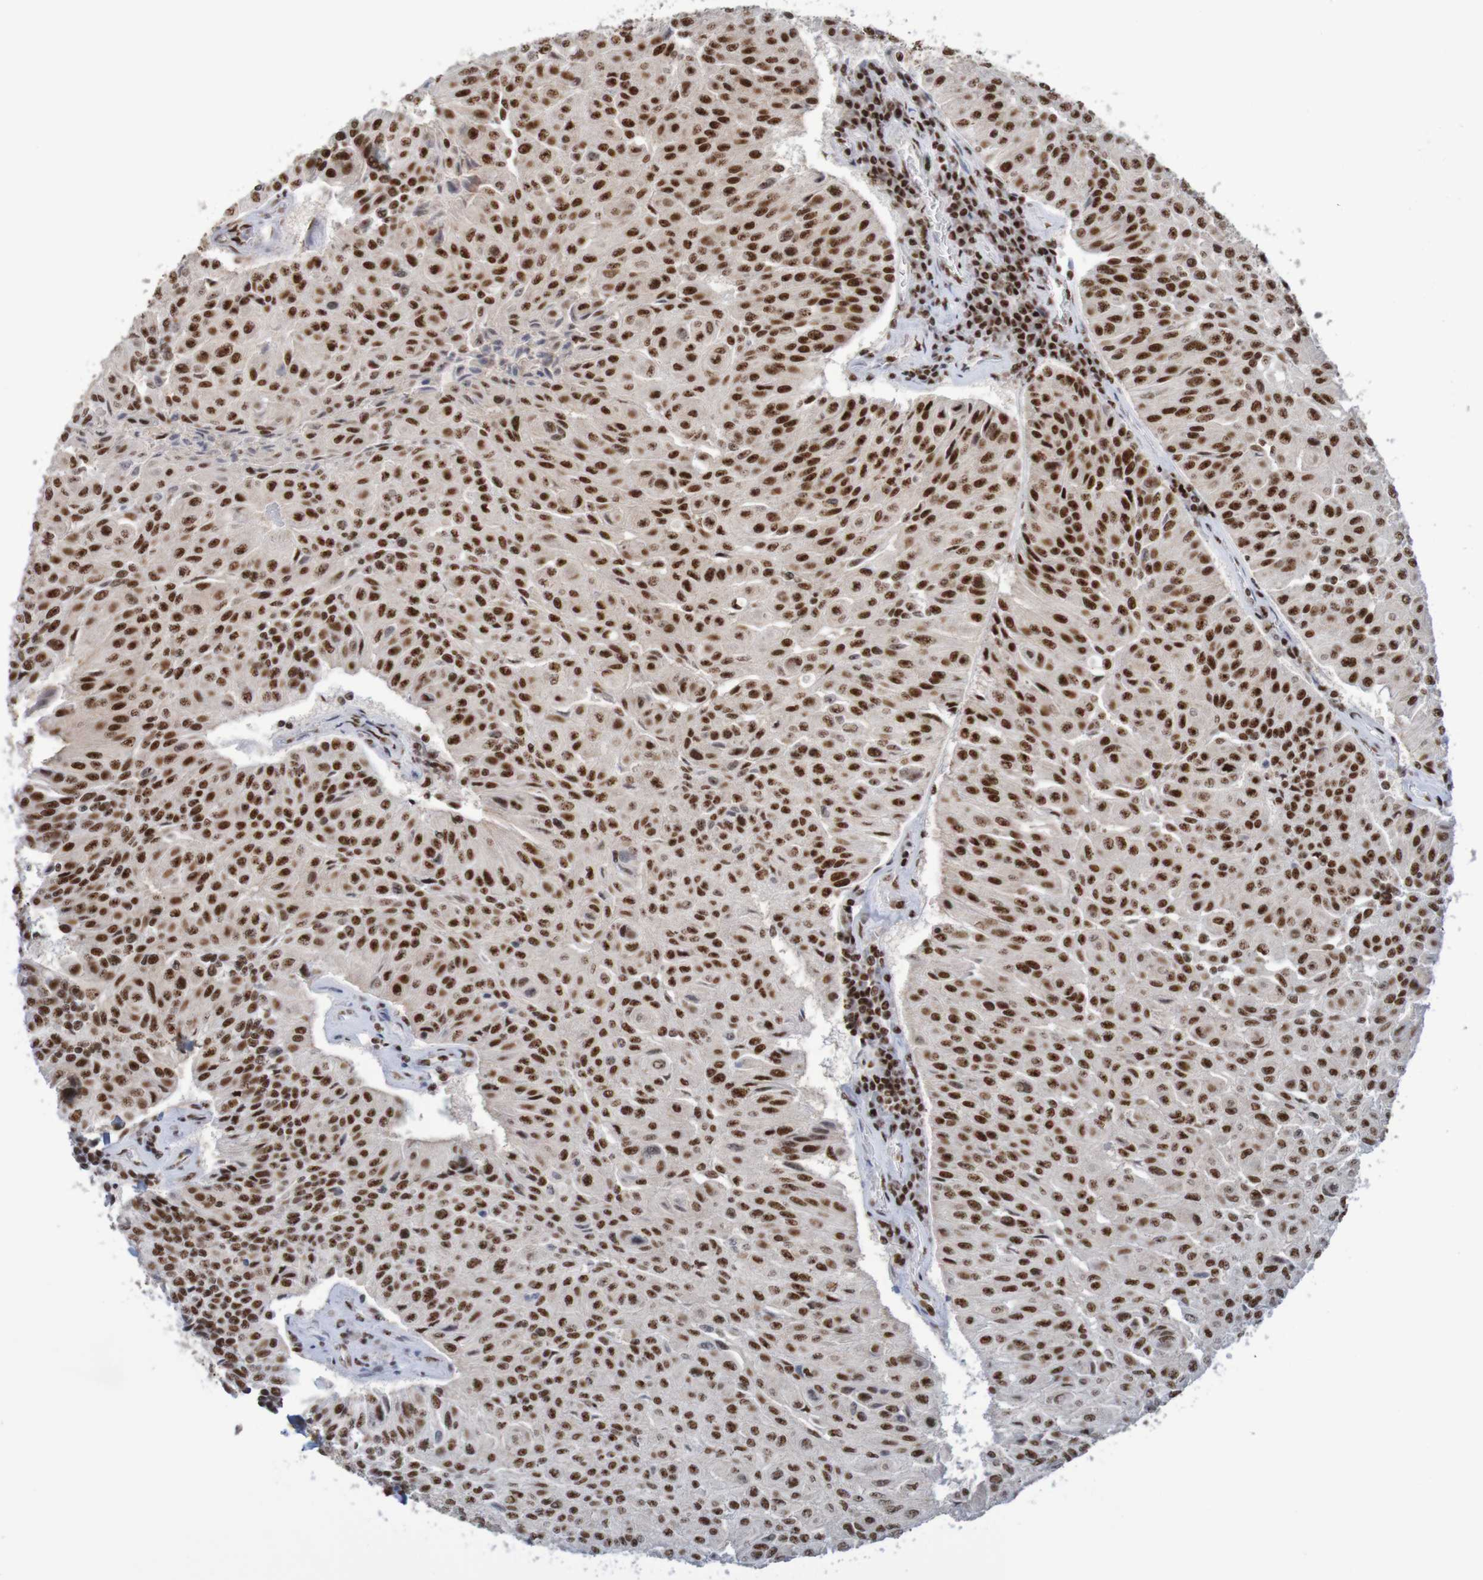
{"staining": {"intensity": "strong", "quantity": ">75%", "location": "nuclear"}, "tissue": "urothelial cancer", "cell_type": "Tumor cells", "image_type": "cancer", "snomed": [{"axis": "morphology", "description": "Urothelial carcinoma, High grade"}, {"axis": "topography", "description": "Urinary bladder"}], "caption": "Protein staining of urothelial cancer tissue displays strong nuclear expression in approximately >75% of tumor cells. The staining was performed using DAB to visualize the protein expression in brown, while the nuclei were stained in blue with hematoxylin (Magnification: 20x).", "gene": "THRAP3", "patient": {"sex": "male", "age": 66}}